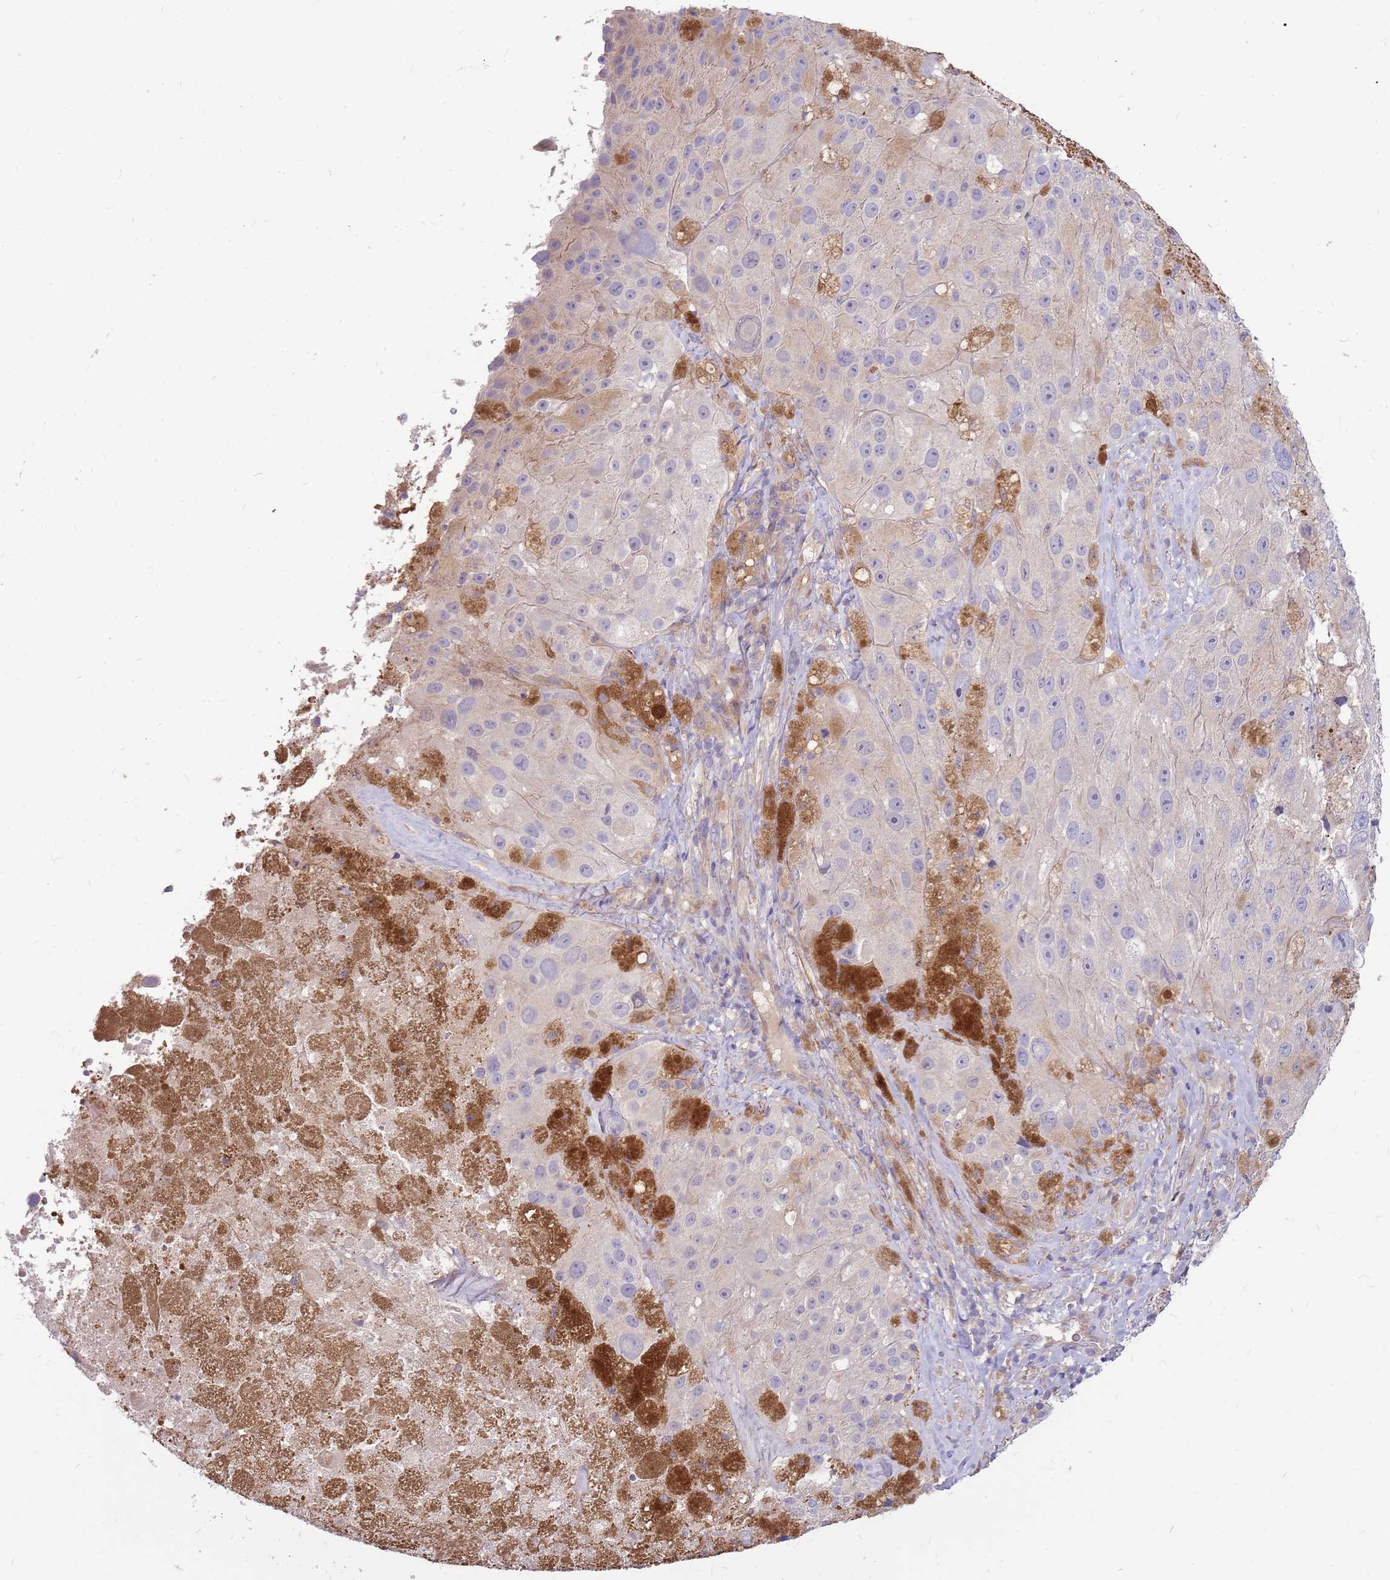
{"staining": {"intensity": "negative", "quantity": "none", "location": "none"}, "tissue": "melanoma", "cell_type": "Tumor cells", "image_type": "cancer", "snomed": [{"axis": "morphology", "description": "Malignant melanoma, Metastatic site"}, {"axis": "topography", "description": "Lymph node"}], "caption": "High power microscopy histopathology image of an IHC histopathology image of melanoma, revealing no significant positivity in tumor cells. The staining is performed using DAB (3,3'-diaminobenzidine) brown chromogen with nuclei counter-stained in using hematoxylin.", "gene": "MVD", "patient": {"sex": "male", "age": 62}}